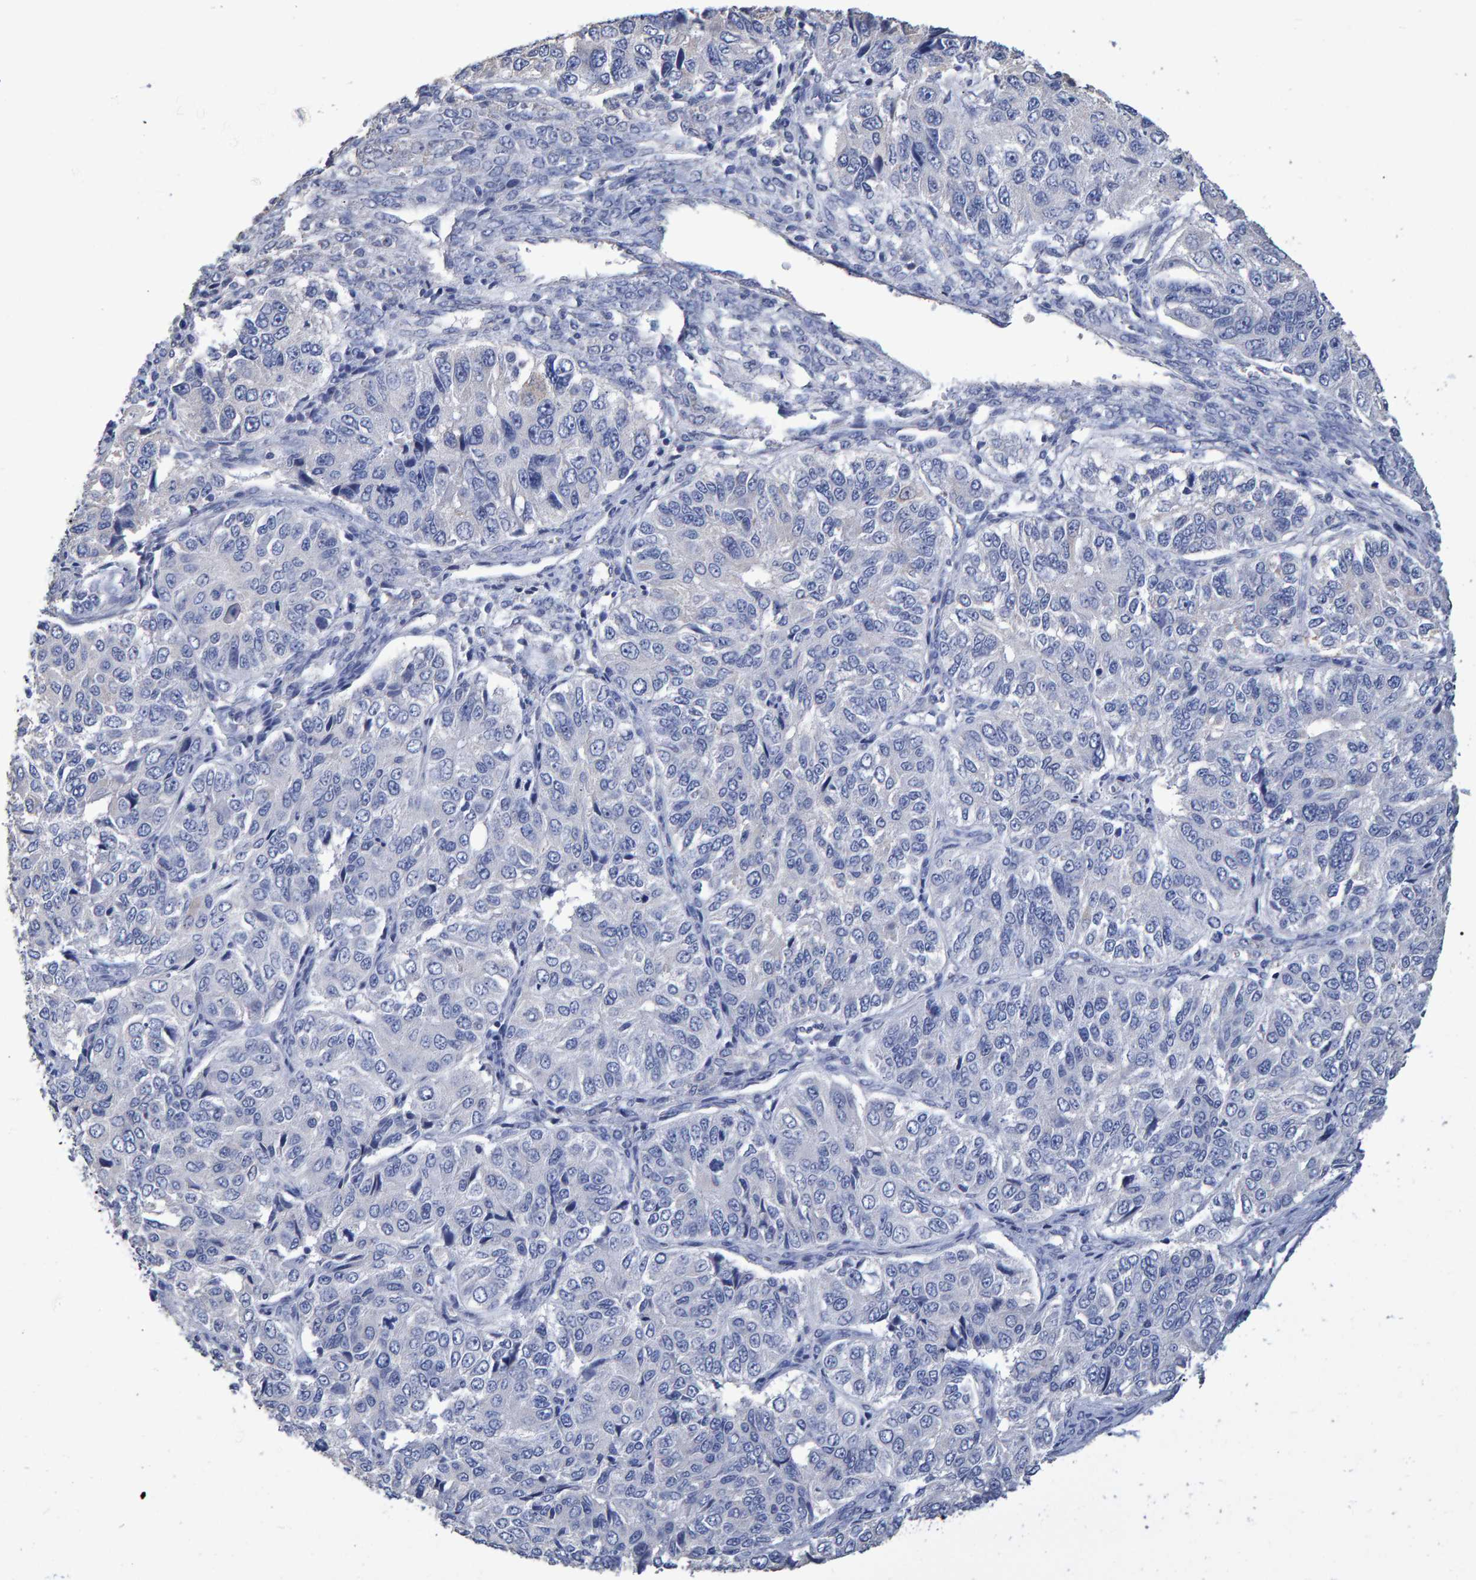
{"staining": {"intensity": "negative", "quantity": "none", "location": "none"}, "tissue": "ovarian cancer", "cell_type": "Tumor cells", "image_type": "cancer", "snomed": [{"axis": "morphology", "description": "Carcinoma, endometroid"}, {"axis": "topography", "description": "Ovary"}], "caption": "Tumor cells show no significant protein staining in ovarian cancer (endometroid carcinoma).", "gene": "HEMGN", "patient": {"sex": "female", "age": 51}}